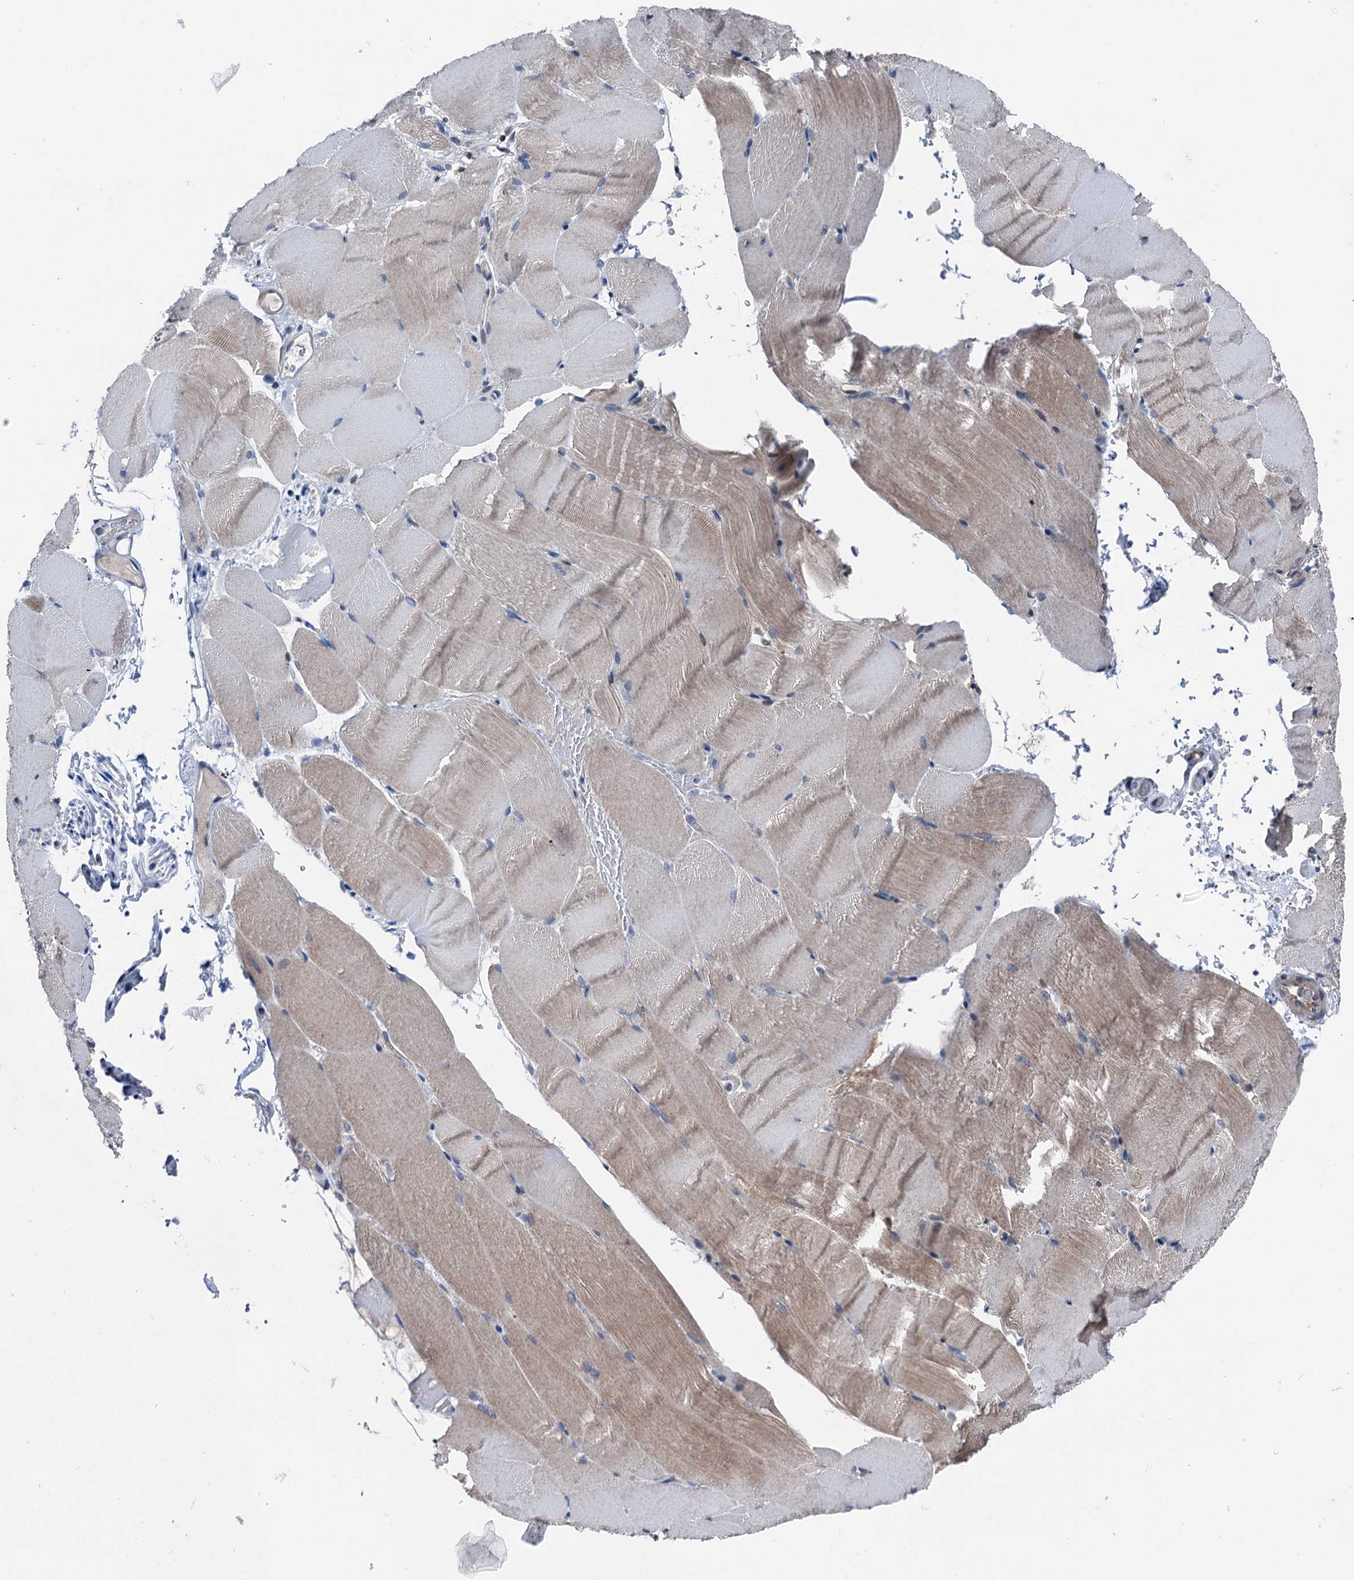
{"staining": {"intensity": "weak", "quantity": "<25%", "location": "cytoplasmic/membranous"}, "tissue": "skeletal muscle", "cell_type": "Myocytes", "image_type": "normal", "snomed": [{"axis": "morphology", "description": "Normal tissue, NOS"}, {"axis": "topography", "description": "Skeletal muscle"}, {"axis": "topography", "description": "Parathyroid gland"}], "caption": "This is a micrograph of IHC staining of normal skeletal muscle, which shows no positivity in myocytes.", "gene": "GLO1", "patient": {"sex": "female", "age": 37}}